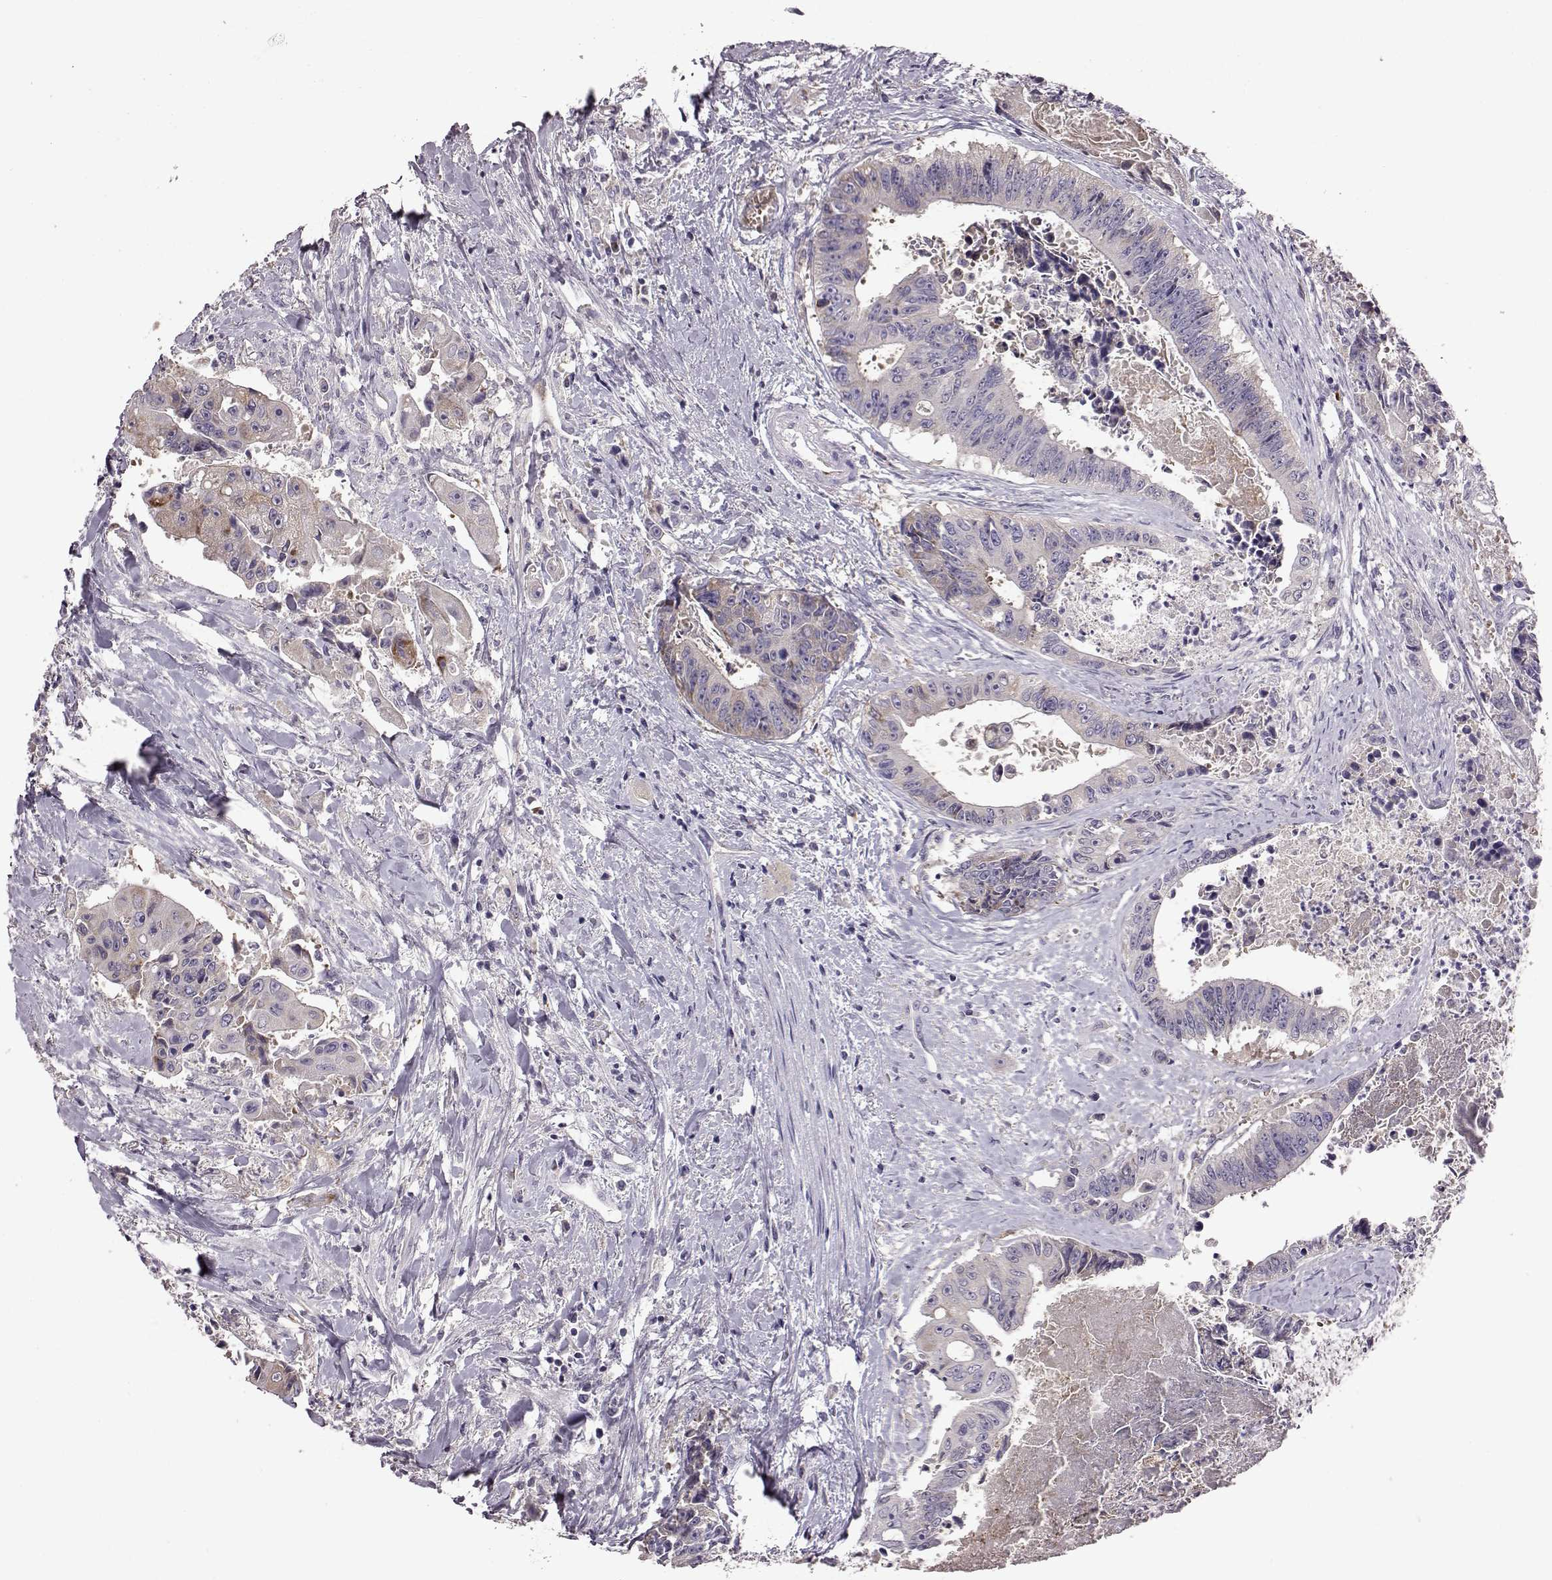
{"staining": {"intensity": "negative", "quantity": "none", "location": "none"}, "tissue": "colorectal cancer", "cell_type": "Tumor cells", "image_type": "cancer", "snomed": [{"axis": "morphology", "description": "Adenocarcinoma, NOS"}, {"axis": "topography", "description": "Rectum"}], "caption": "Protein analysis of colorectal adenocarcinoma reveals no significant expression in tumor cells. Brightfield microscopy of immunohistochemistry stained with DAB (brown) and hematoxylin (blue), captured at high magnification.", "gene": "ADGRG2", "patient": {"sex": "male", "age": 54}}